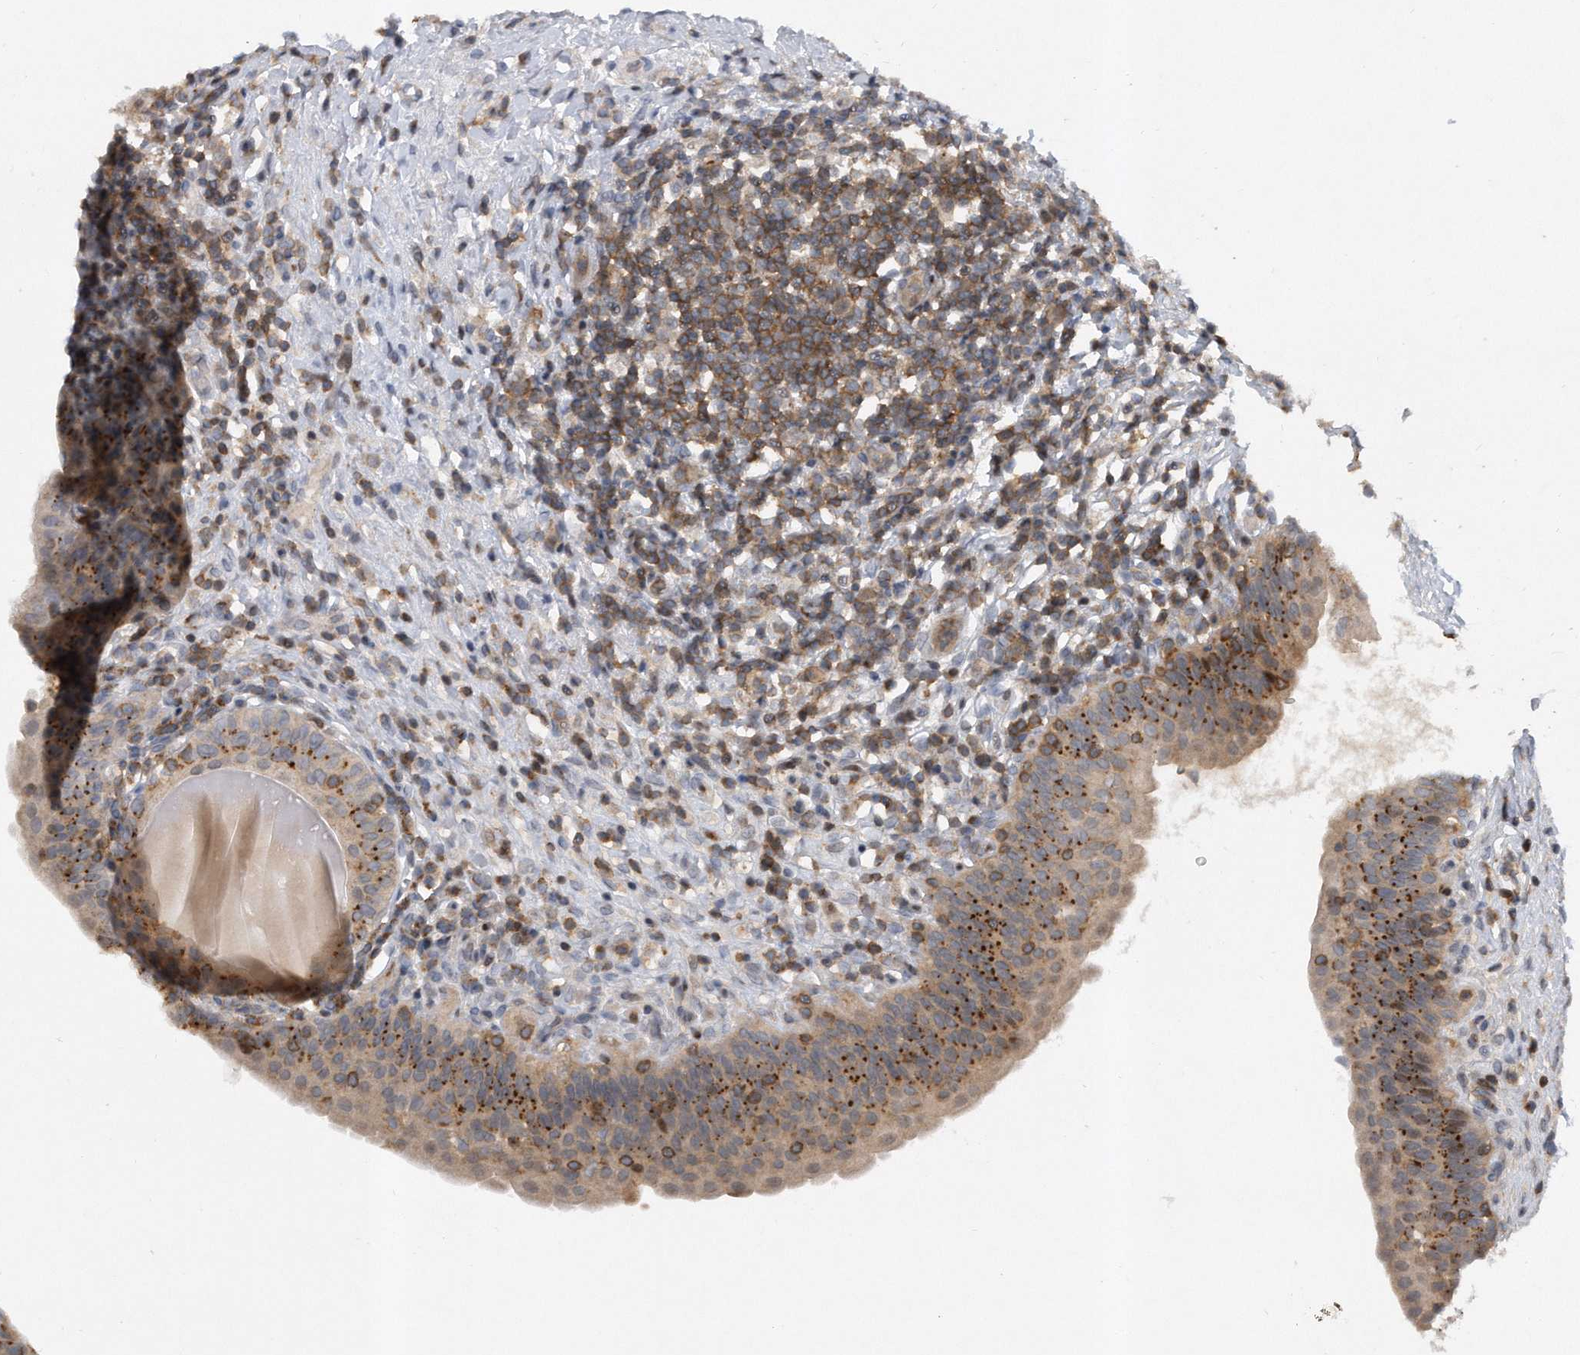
{"staining": {"intensity": "strong", "quantity": "25%-75%", "location": "cytoplasmic/membranous"}, "tissue": "urinary bladder", "cell_type": "Urothelial cells", "image_type": "normal", "snomed": [{"axis": "morphology", "description": "Normal tissue, NOS"}, {"axis": "topography", "description": "Urinary bladder"}], "caption": "A photomicrograph of human urinary bladder stained for a protein shows strong cytoplasmic/membranous brown staining in urothelial cells.", "gene": "PGBD2", "patient": {"sex": "male", "age": 83}}